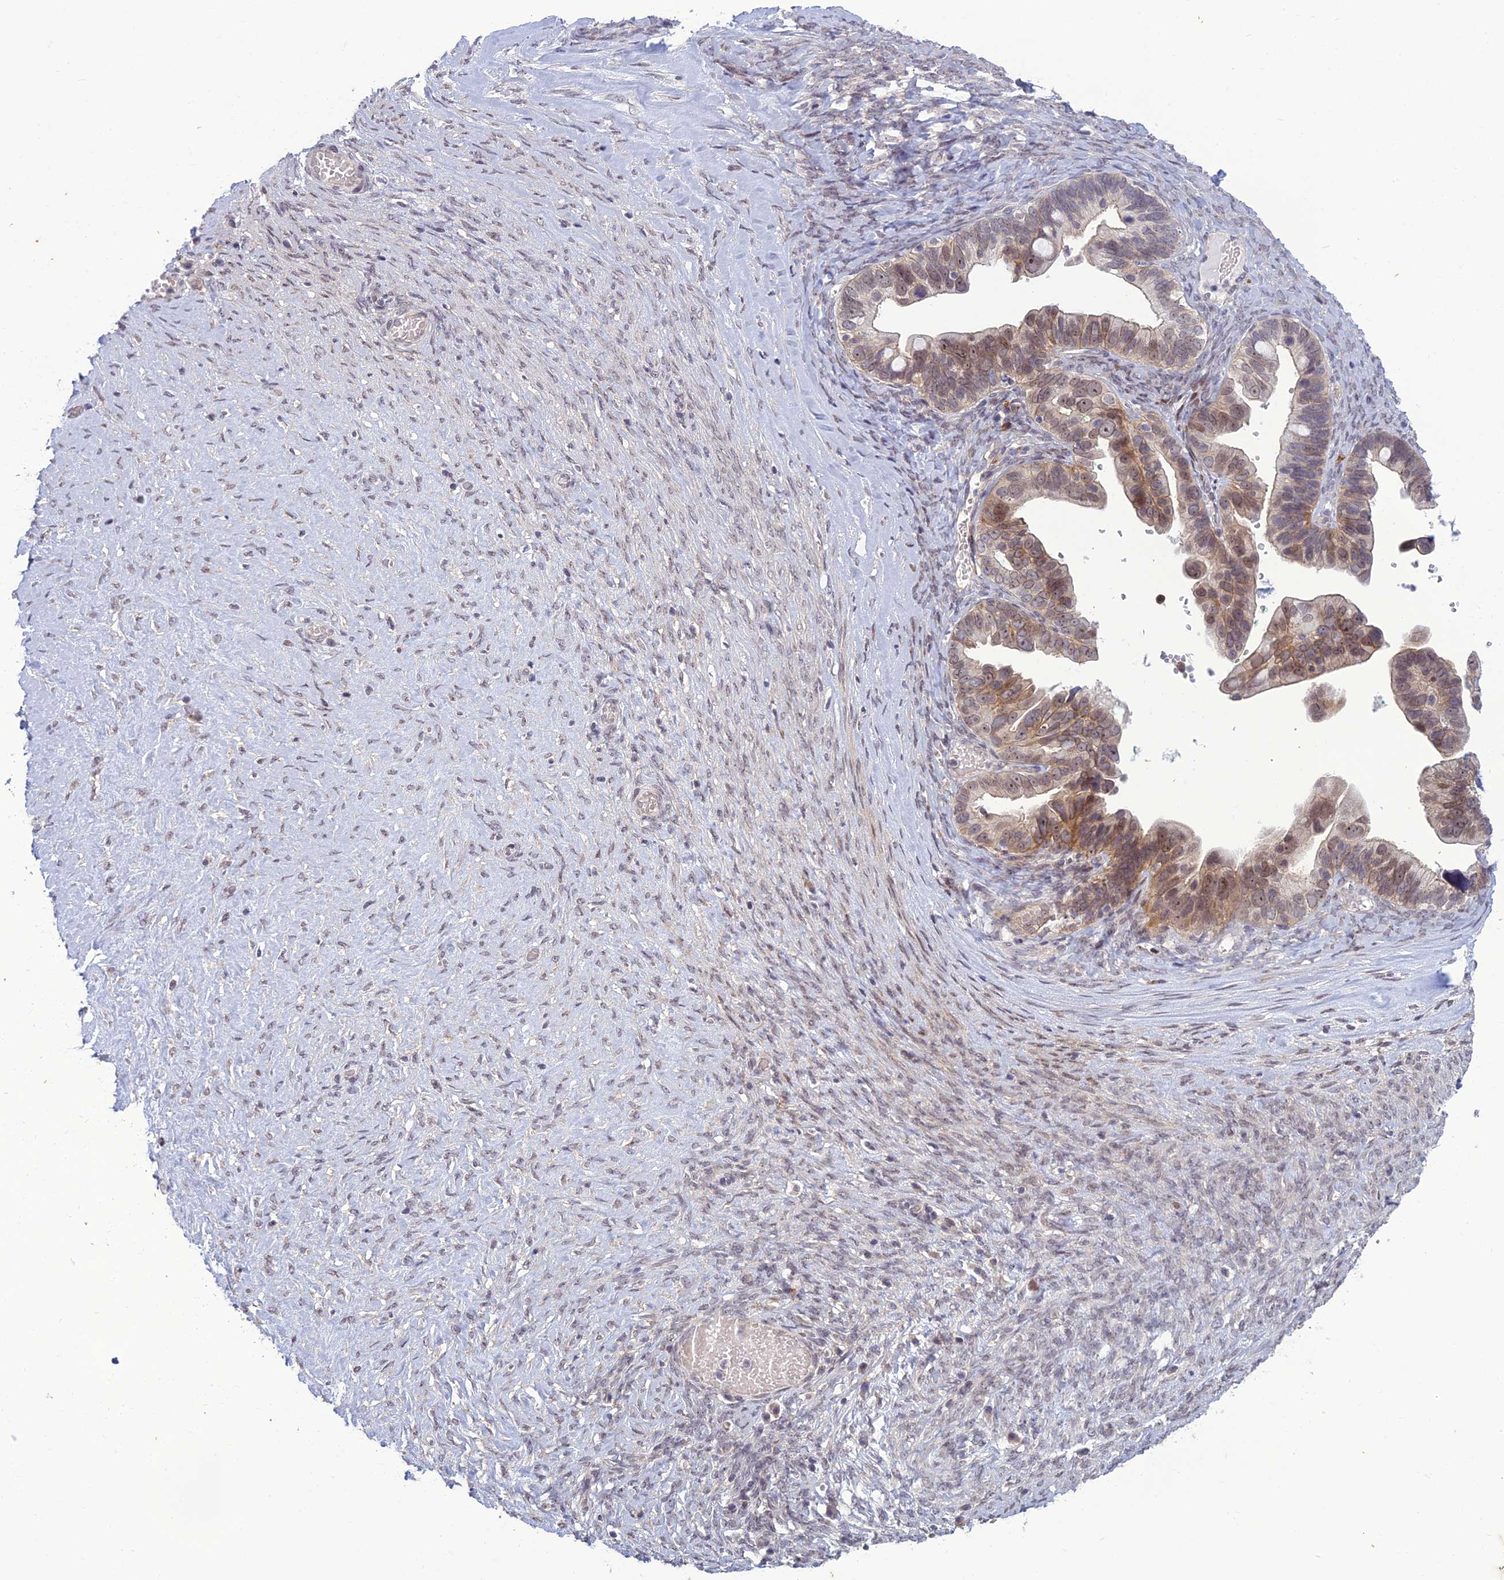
{"staining": {"intensity": "moderate", "quantity": "25%-75%", "location": "cytoplasmic/membranous,nuclear"}, "tissue": "ovarian cancer", "cell_type": "Tumor cells", "image_type": "cancer", "snomed": [{"axis": "morphology", "description": "Cystadenocarcinoma, serous, NOS"}, {"axis": "topography", "description": "Ovary"}], "caption": "Ovarian cancer (serous cystadenocarcinoma) stained with a protein marker demonstrates moderate staining in tumor cells.", "gene": "DTX2", "patient": {"sex": "female", "age": 56}}